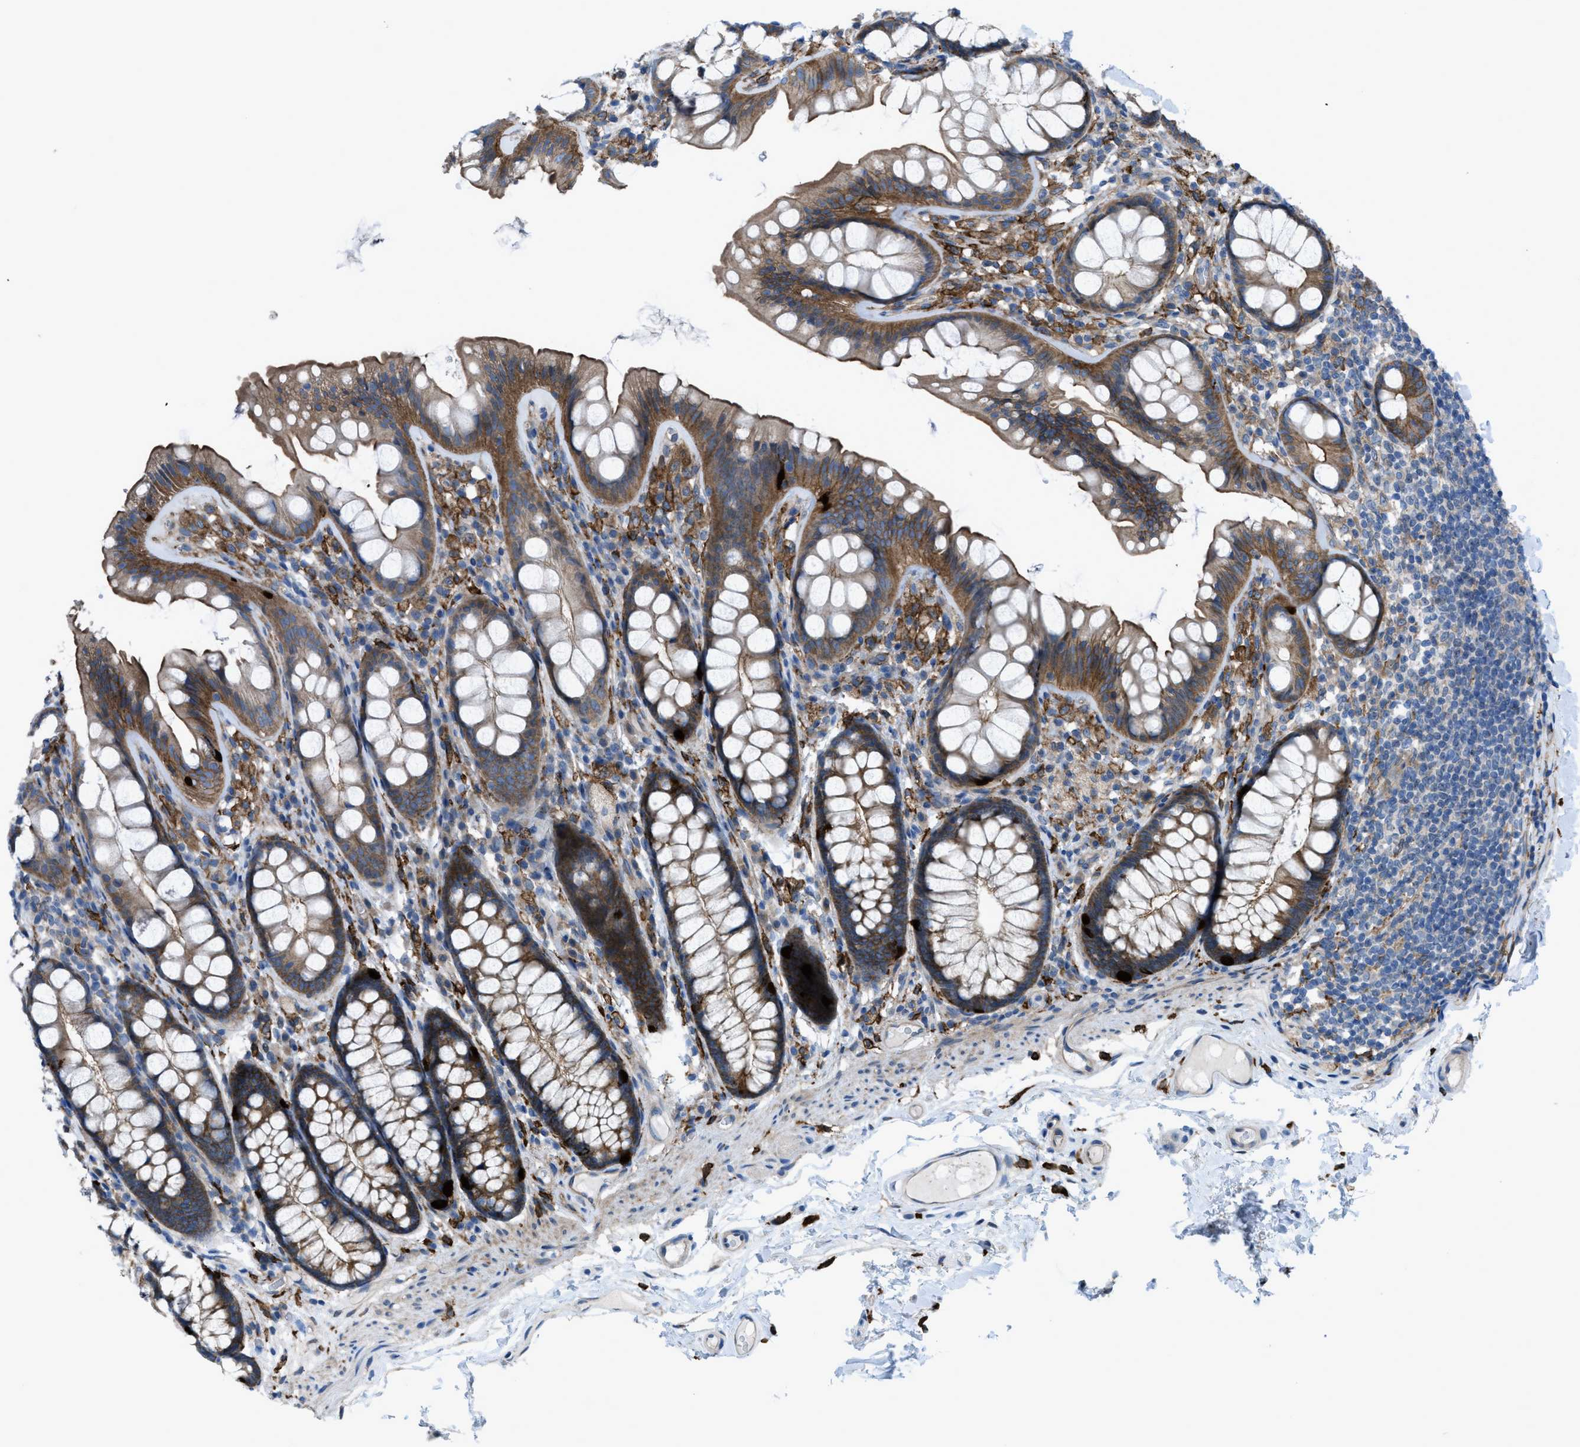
{"staining": {"intensity": "negative", "quantity": "none", "location": "none"}, "tissue": "colon", "cell_type": "Endothelial cells", "image_type": "normal", "snomed": [{"axis": "morphology", "description": "Normal tissue, NOS"}, {"axis": "topography", "description": "Colon"}], "caption": "A high-resolution micrograph shows IHC staining of benign colon, which demonstrates no significant staining in endothelial cells. The staining is performed using DAB brown chromogen with nuclei counter-stained in using hematoxylin.", "gene": "EGFR", "patient": {"sex": "female", "age": 56}}